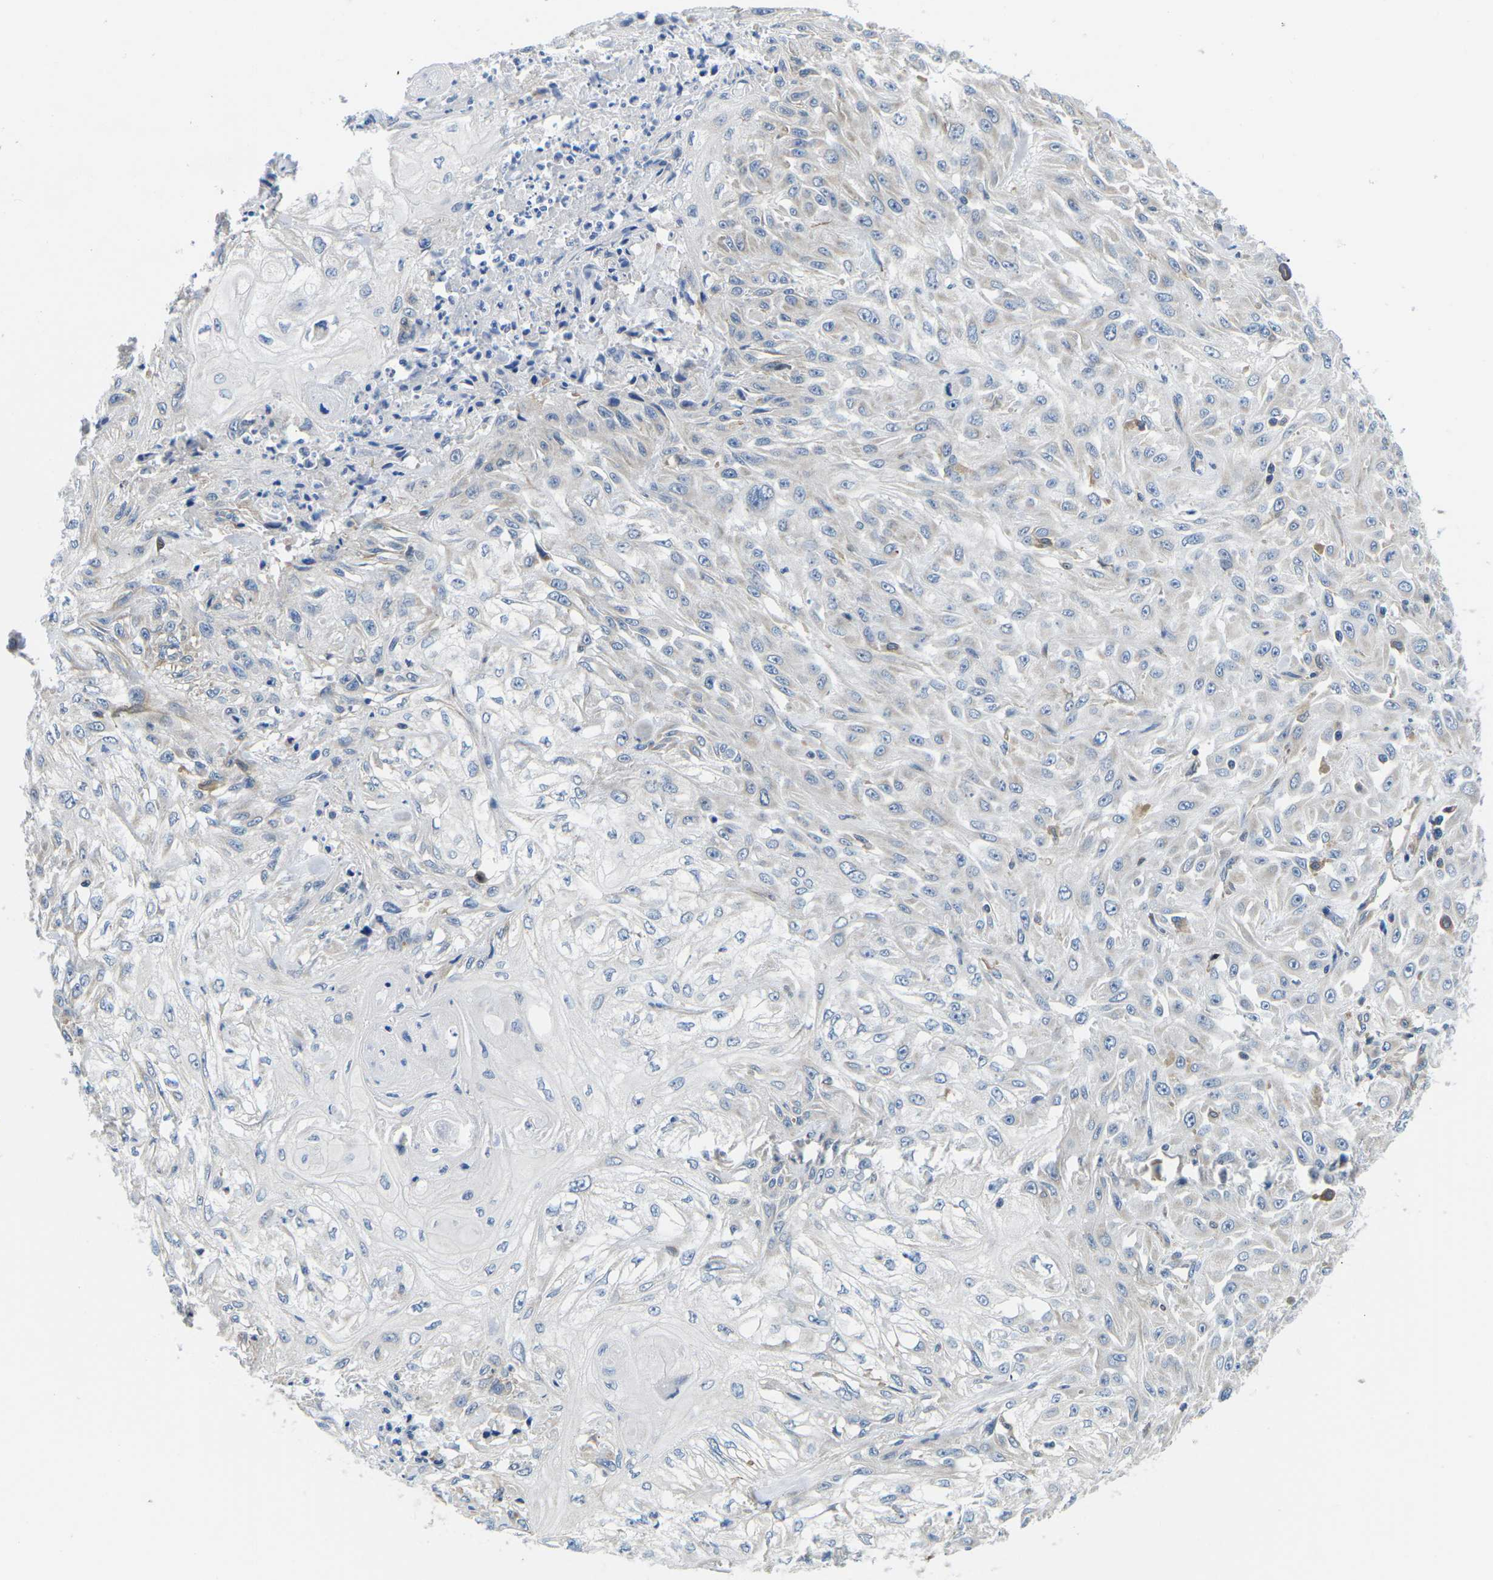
{"staining": {"intensity": "negative", "quantity": "none", "location": "none"}, "tissue": "skin cancer", "cell_type": "Tumor cells", "image_type": "cancer", "snomed": [{"axis": "morphology", "description": "Squamous cell carcinoma, NOS"}, {"axis": "morphology", "description": "Squamous cell carcinoma, metastatic, NOS"}, {"axis": "topography", "description": "Skin"}, {"axis": "topography", "description": "Lymph node"}], "caption": "IHC image of neoplastic tissue: human squamous cell carcinoma (skin) stained with DAB (3,3'-diaminobenzidine) demonstrates no significant protein positivity in tumor cells.", "gene": "TMEFF2", "patient": {"sex": "male", "age": 75}}